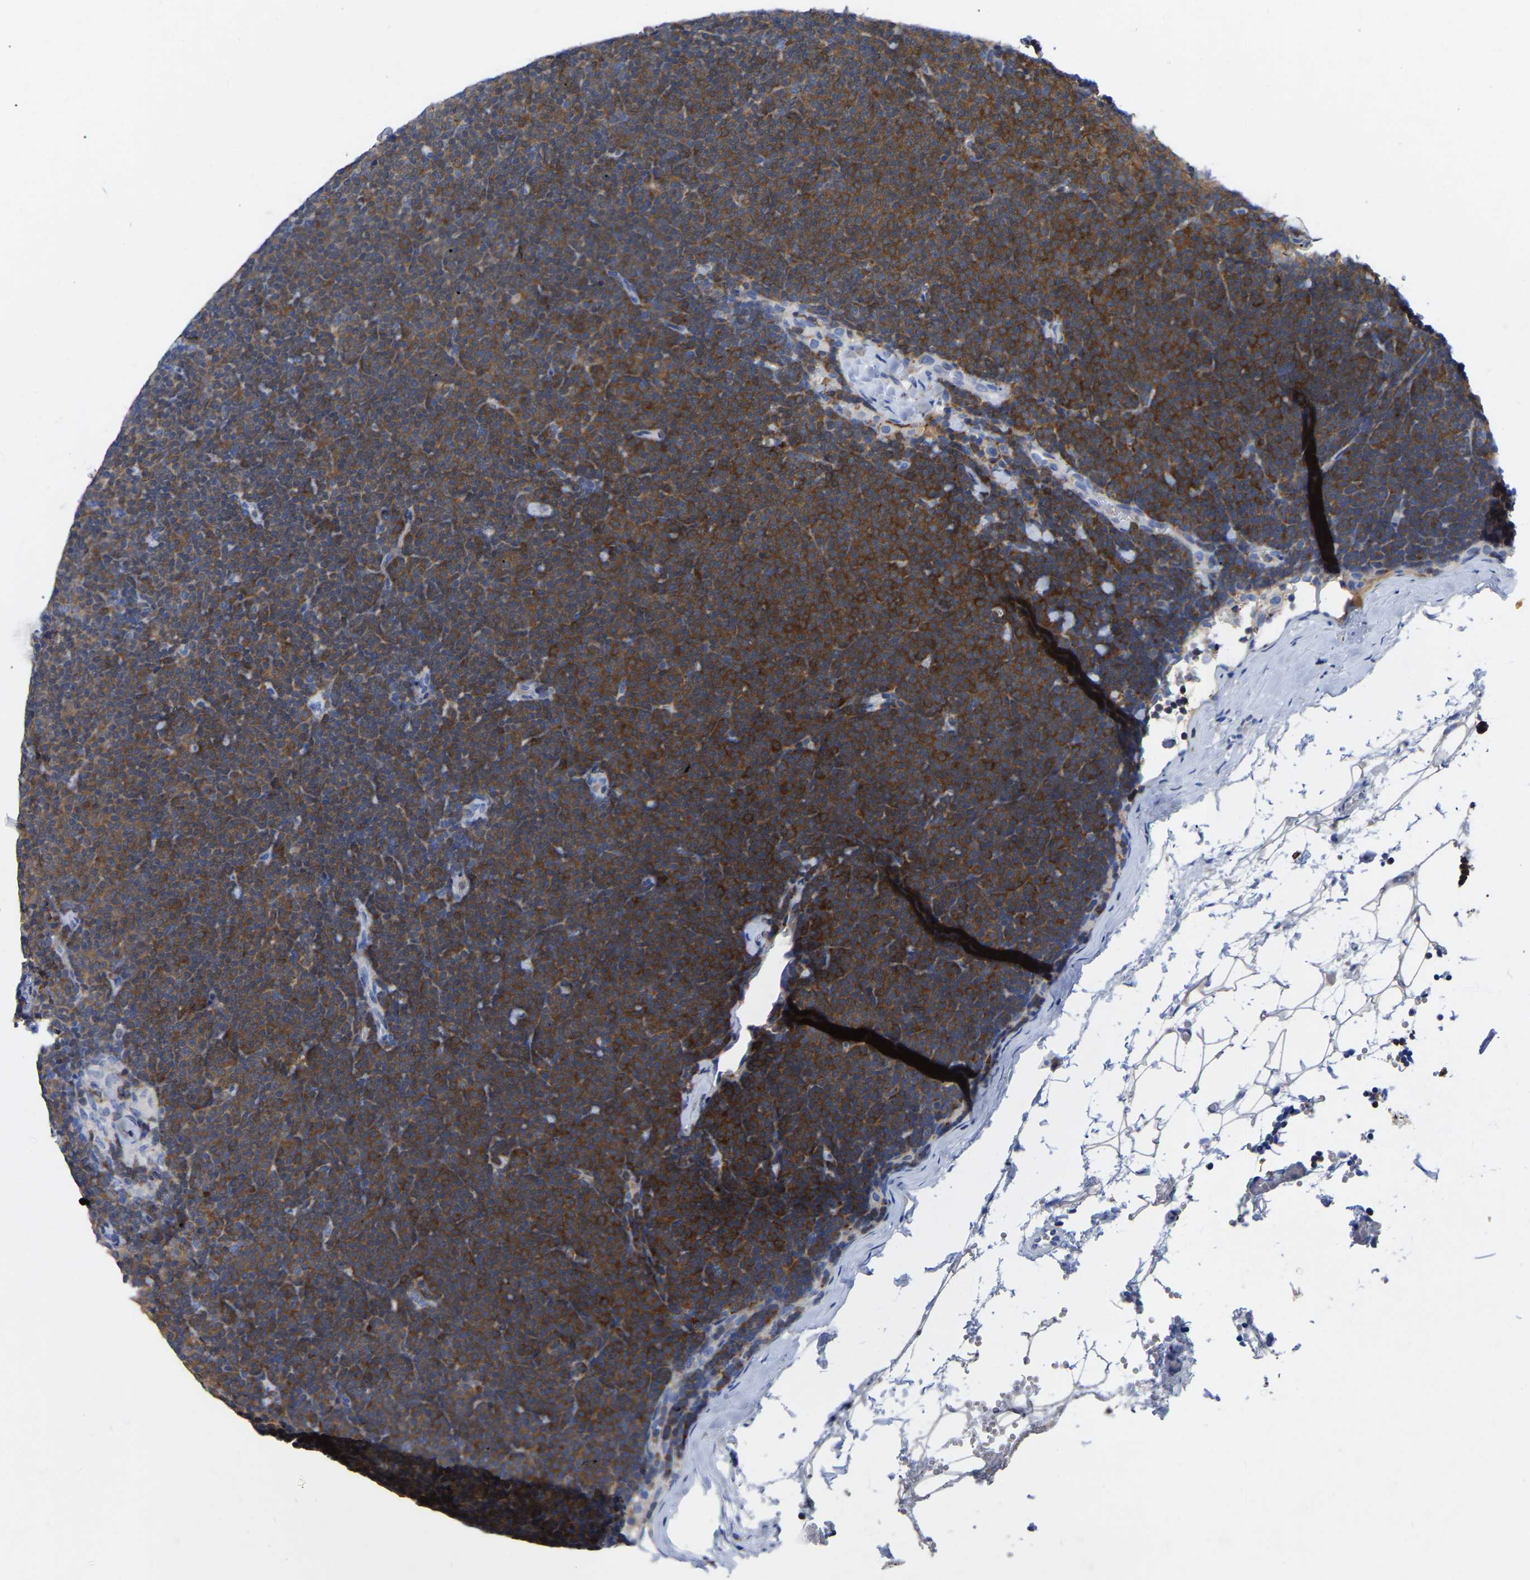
{"staining": {"intensity": "strong", "quantity": "25%-75%", "location": "cytoplasmic/membranous"}, "tissue": "lymphoma", "cell_type": "Tumor cells", "image_type": "cancer", "snomed": [{"axis": "morphology", "description": "Malignant lymphoma, non-Hodgkin's type, Low grade"}, {"axis": "topography", "description": "Lymph node"}], "caption": "Approximately 25%-75% of tumor cells in lymphoma exhibit strong cytoplasmic/membranous protein expression as visualized by brown immunohistochemical staining.", "gene": "PTPN7", "patient": {"sex": "female", "age": 53}}